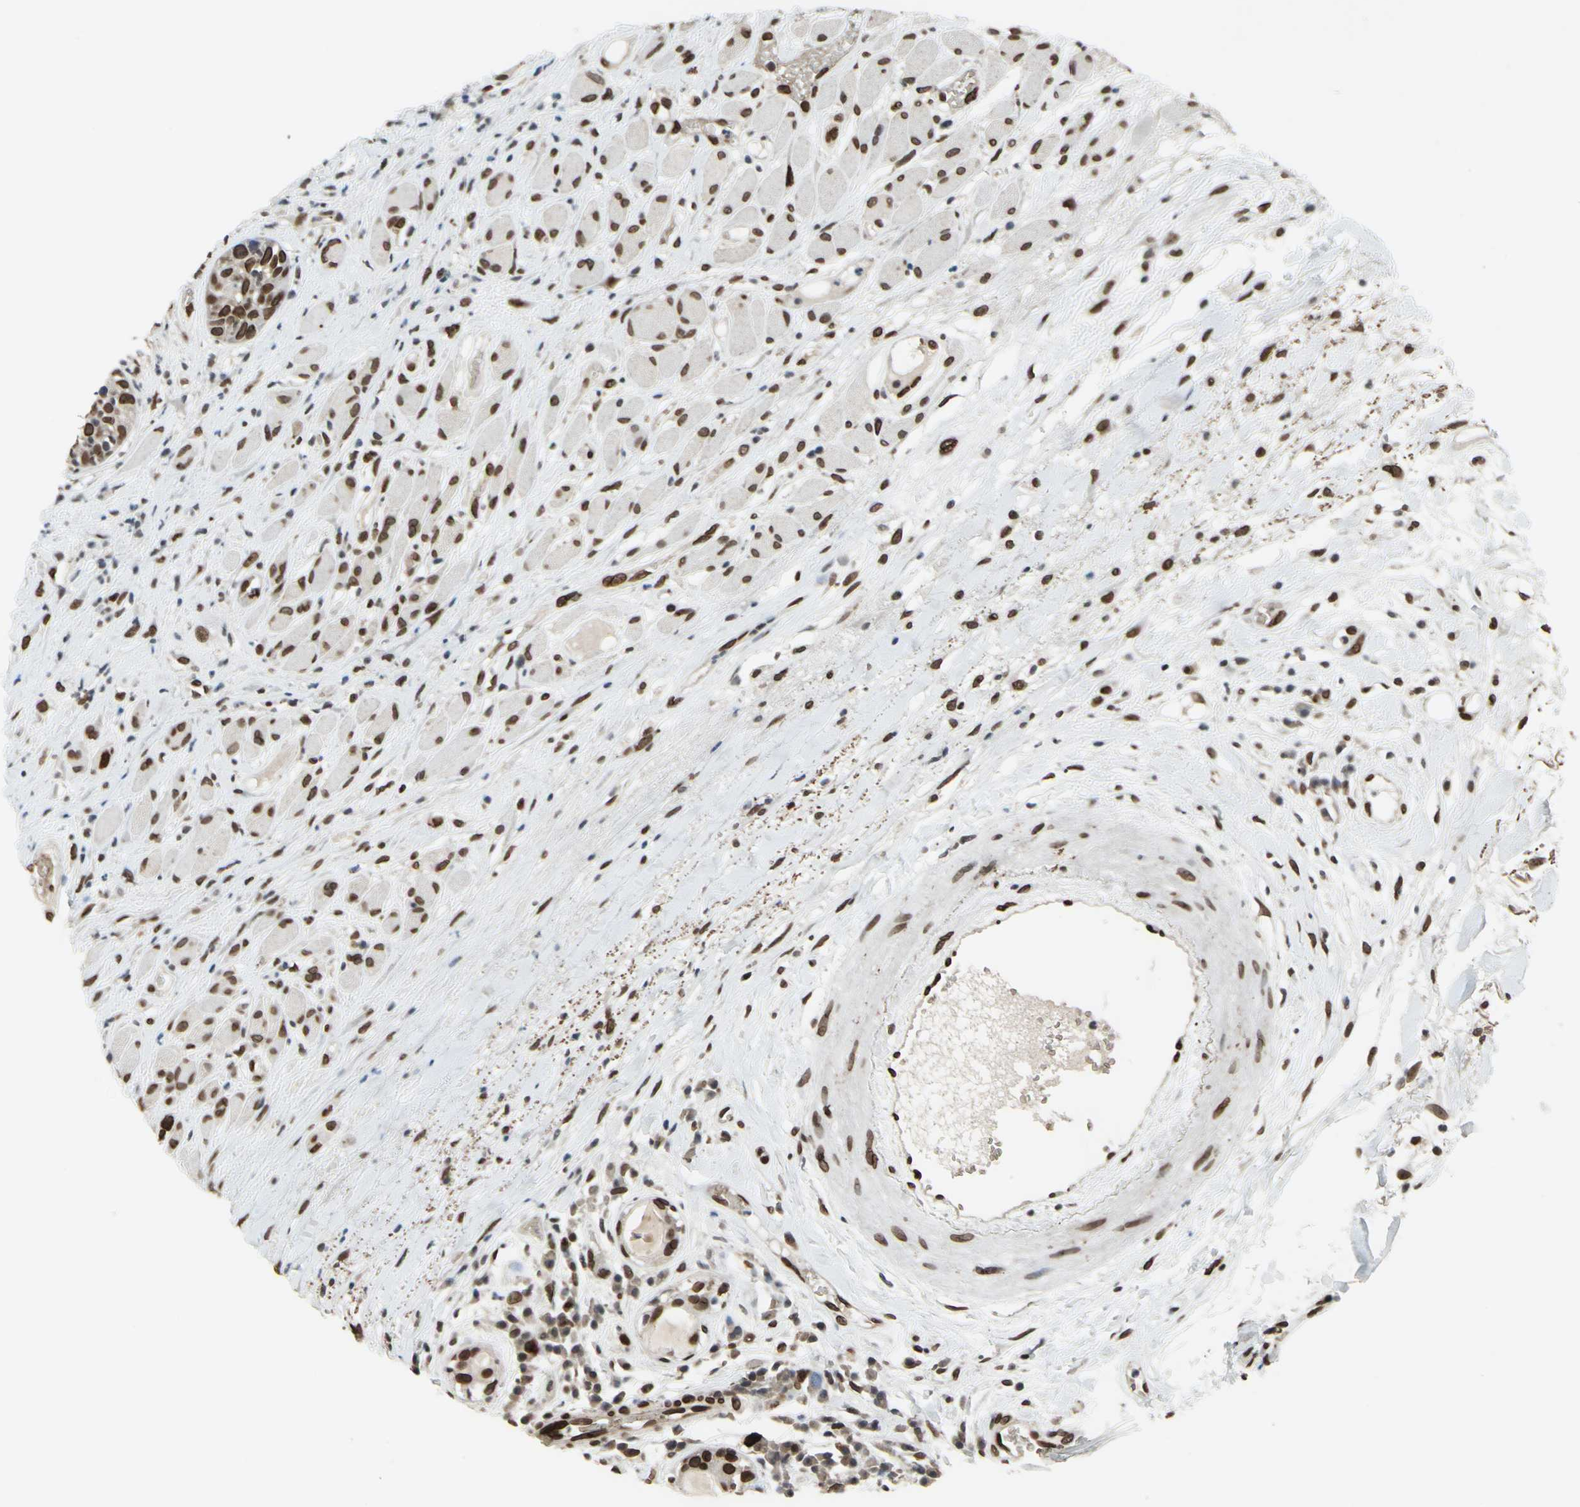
{"staining": {"intensity": "strong", "quantity": ">75%", "location": "cytoplasmic/membranous,nuclear"}, "tissue": "head and neck cancer", "cell_type": "Tumor cells", "image_type": "cancer", "snomed": [{"axis": "morphology", "description": "Squamous cell carcinoma, NOS"}, {"axis": "topography", "description": "Head-Neck"}], "caption": "Immunohistochemical staining of squamous cell carcinoma (head and neck) reveals high levels of strong cytoplasmic/membranous and nuclear protein positivity in approximately >75% of tumor cells.", "gene": "ISY1", "patient": {"sex": "male", "age": 62}}